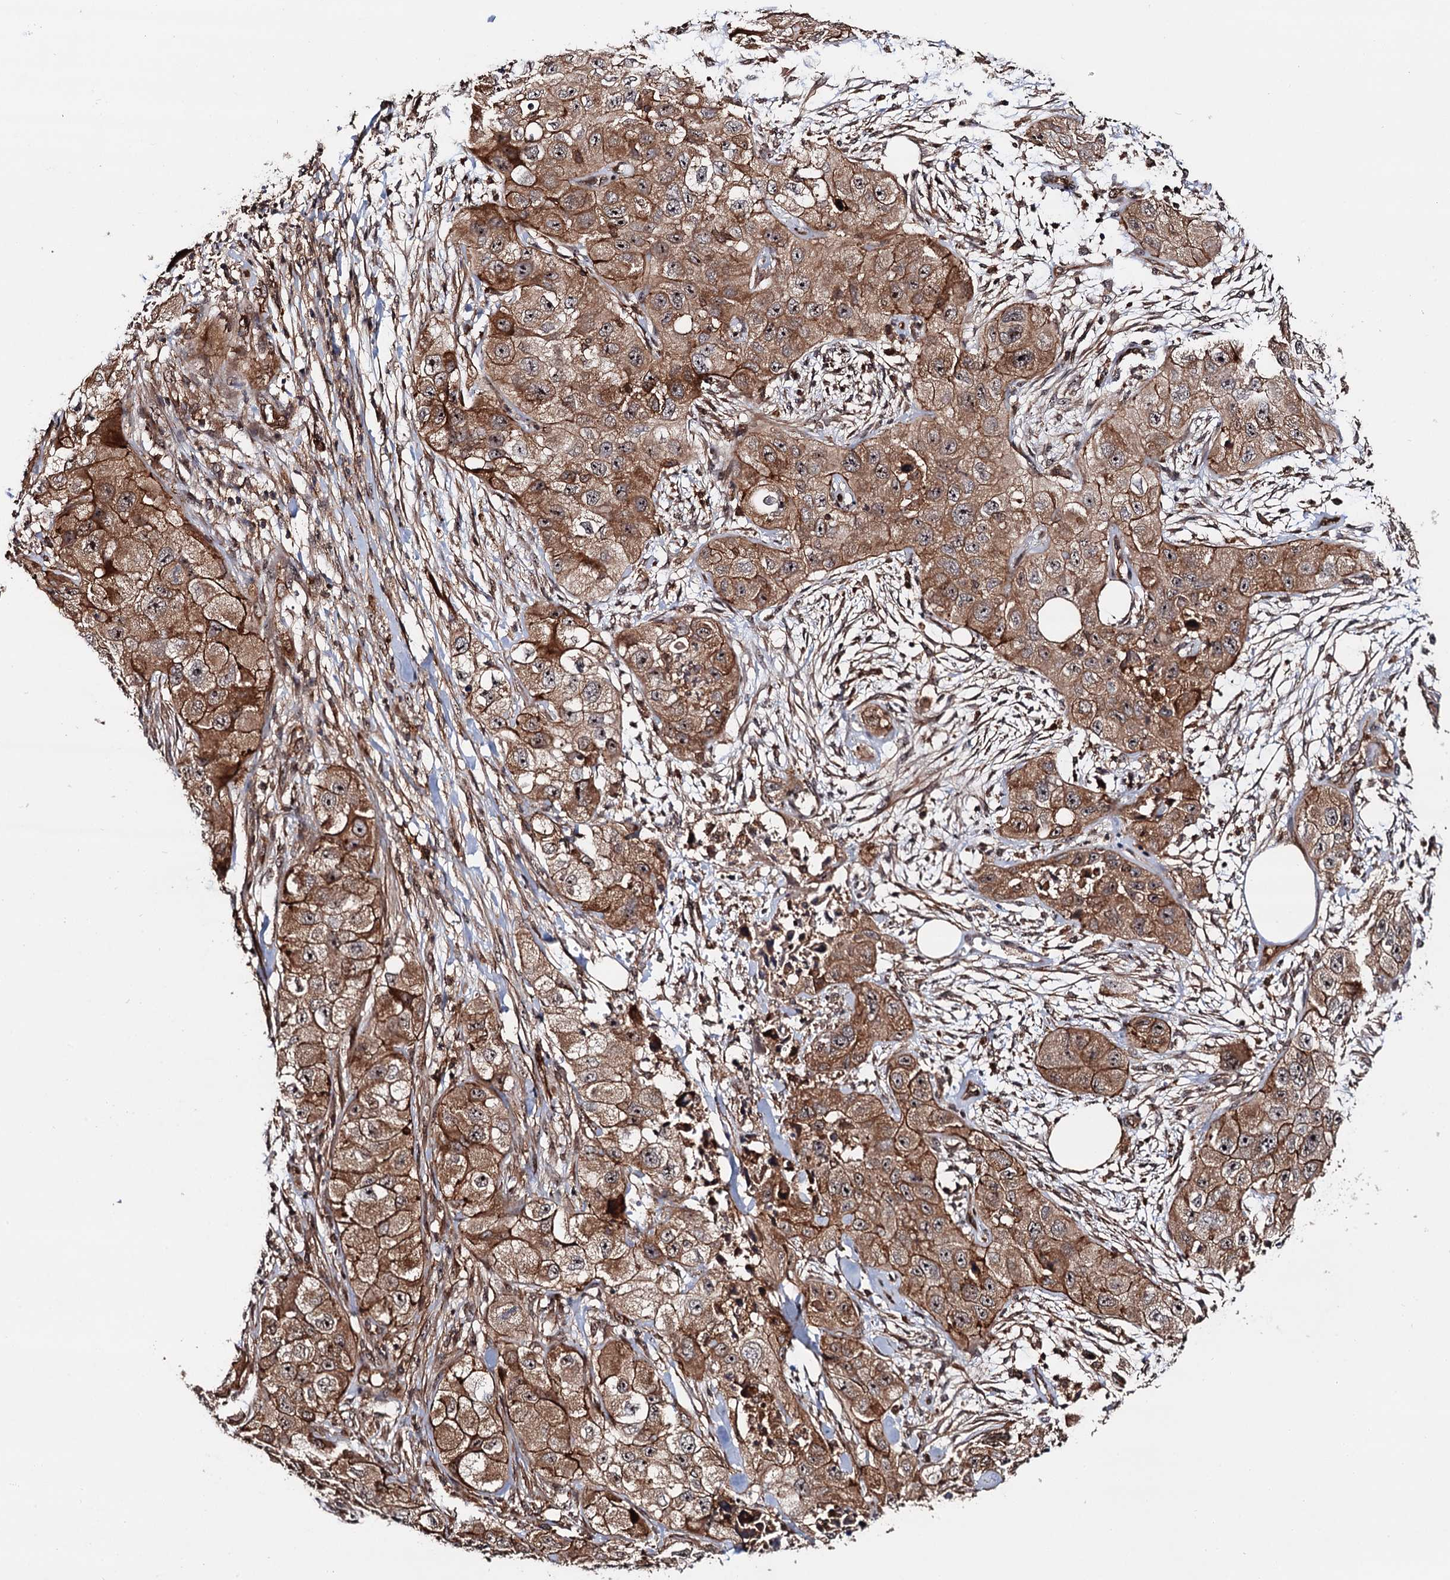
{"staining": {"intensity": "moderate", "quantity": ">75%", "location": "cytoplasmic/membranous,nuclear"}, "tissue": "skin cancer", "cell_type": "Tumor cells", "image_type": "cancer", "snomed": [{"axis": "morphology", "description": "Squamous cell carcinoma, NOS"}, {"axis": "topography", "description": "Skin"}, {"axis": "topography", "description": "Subcutis"}], "caption": "This photomicrograph shows IHC staining of squamous cell carcinoma (skin), with medium moderate cytoplasmic/membranous and nuclear positivity in about >75% of tumor cells.", "gene": "BORA", "patient": {"sex": "male", "age": 73}}